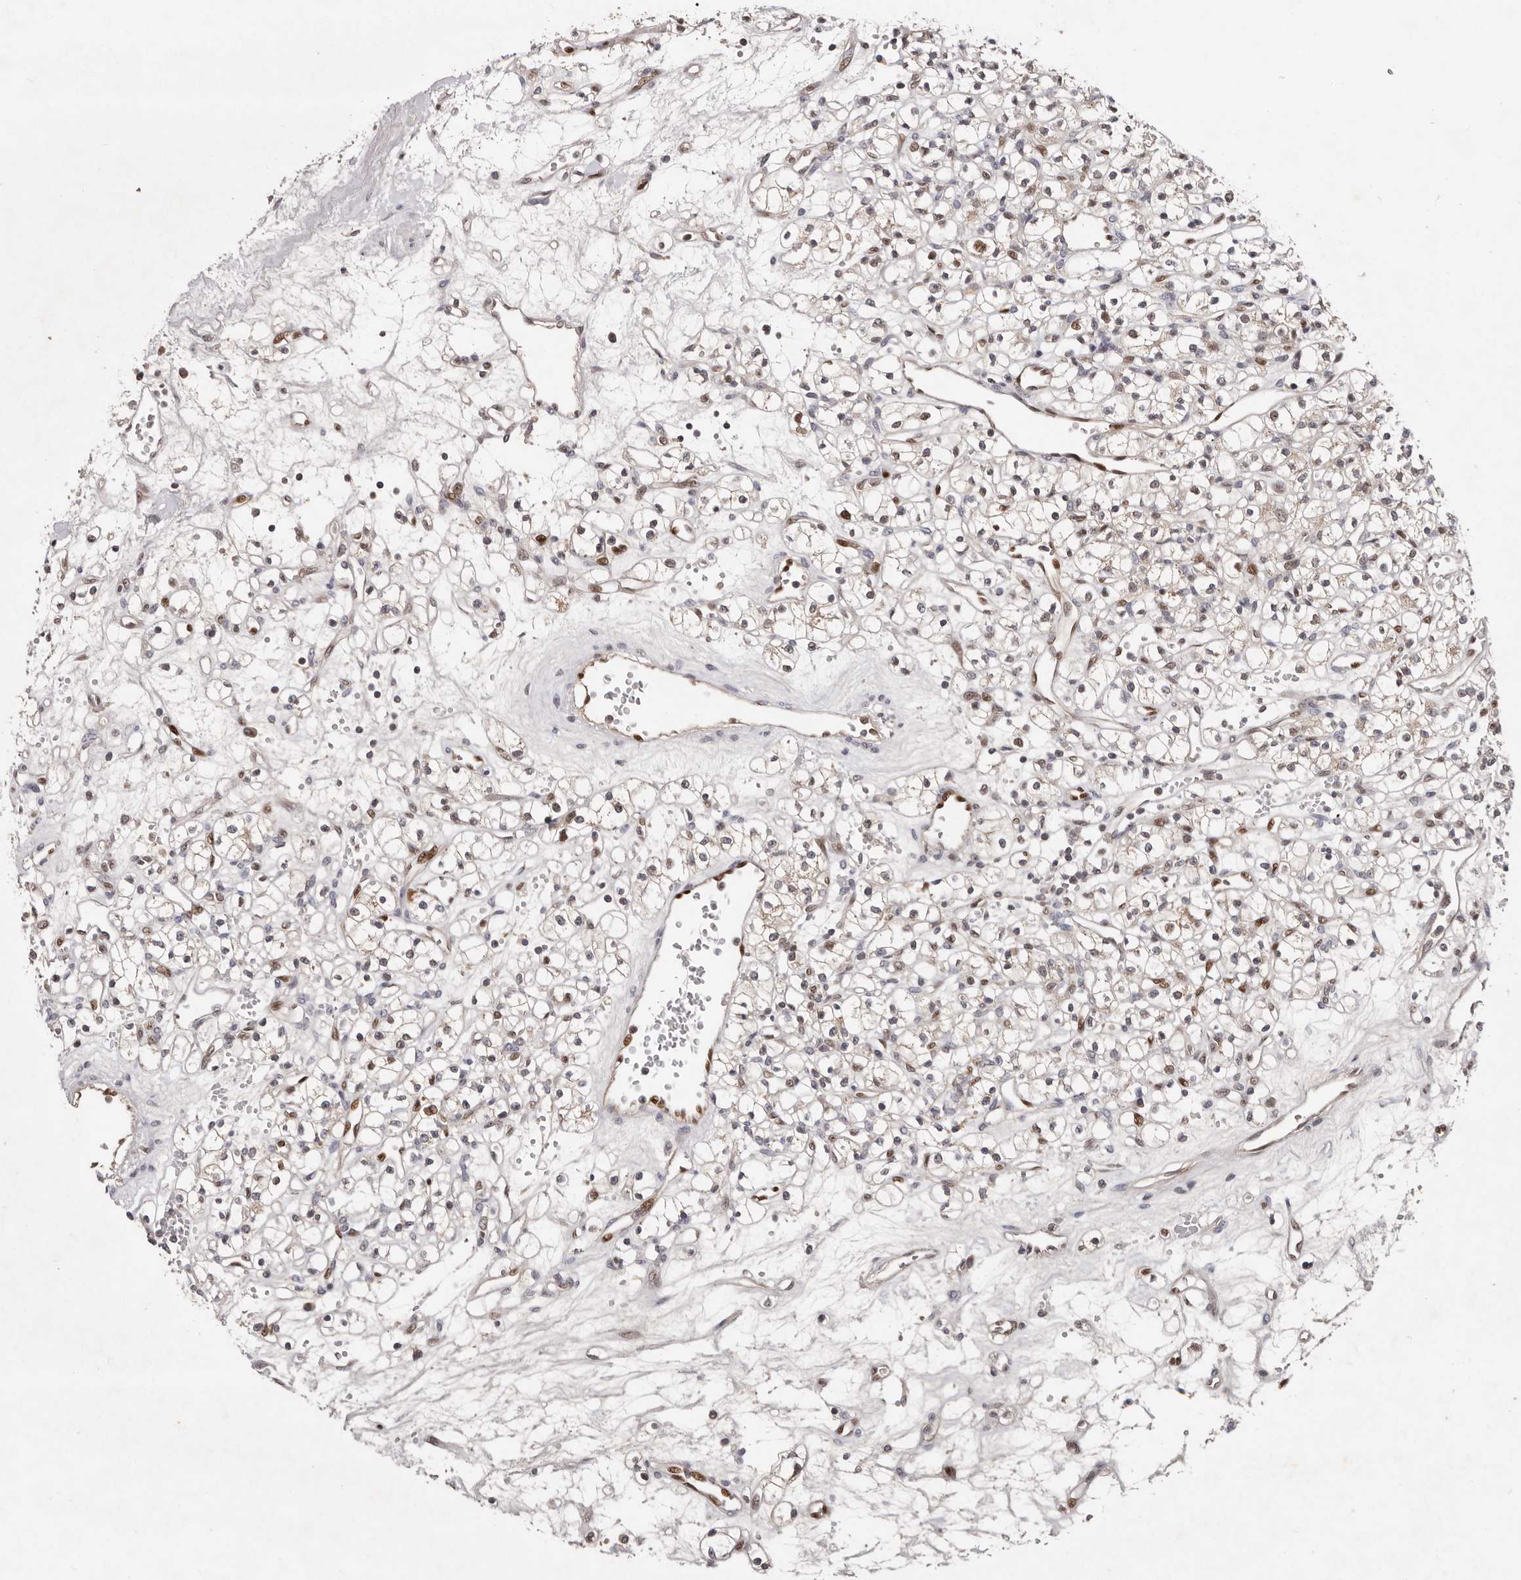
{"staining": {"intensity": "moderate", "quantity": "<25%", "location": "nuclear"}, "tissue": "renal cancer", "cell_type": "Tumor cells", "image_type": "cancer", "snomed": [{"axis": "morphology", "description": "Adenocarcinoma, NOS"}, {"axis": "topography", "description": "Kidney"}], "caption": "Immunohistochemical staining of human renal cancer reveals moderate nuclear protein expression in about <25% of tumor cells. (Brightfield microscopy of DAB IHC at high magnification).", "gene": "KLF7", "patient": {"sex": "female", "age": 59}}